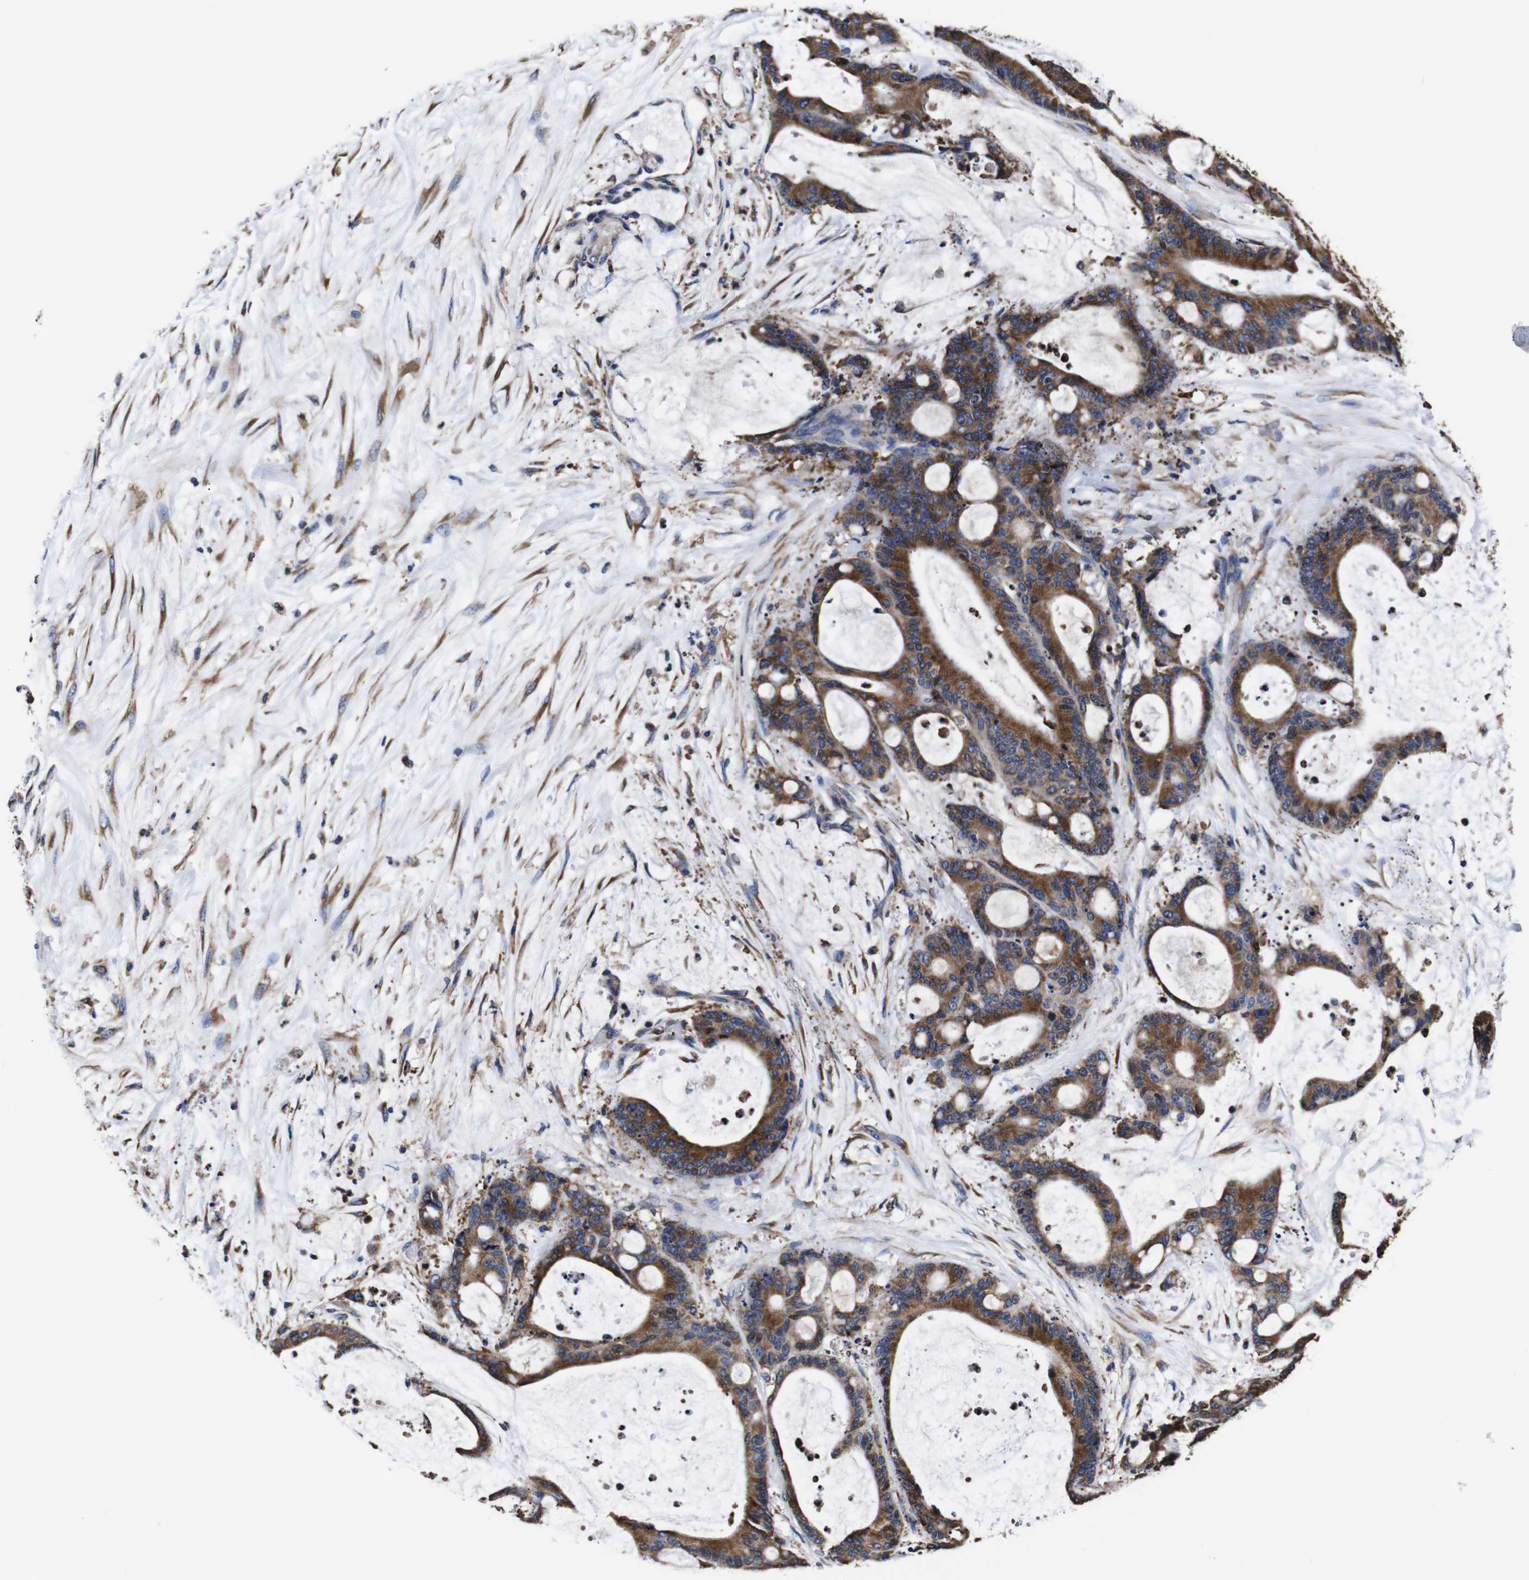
{"staining": {"intensity": "strong", "quantity": ">75%", "location": "cytoplasmic/membranous"}, "tissue": "liver cancer", "cell_type": "Tumor cells", "image_type": "cancer", "snomed": [{"axis": "morphology", "description": "Cholangiocarcinoma"}, {"axis": "topography", "description": "Liver"}], "caption": "Immunohistochemical staining of human cholangiocarcinoma (liver) reveals strong cytoplasmic/membranous protein expression in about >75% of tumor cells.", "gene": "PPIB", "patient": {"sex": "female", "age": 73}}